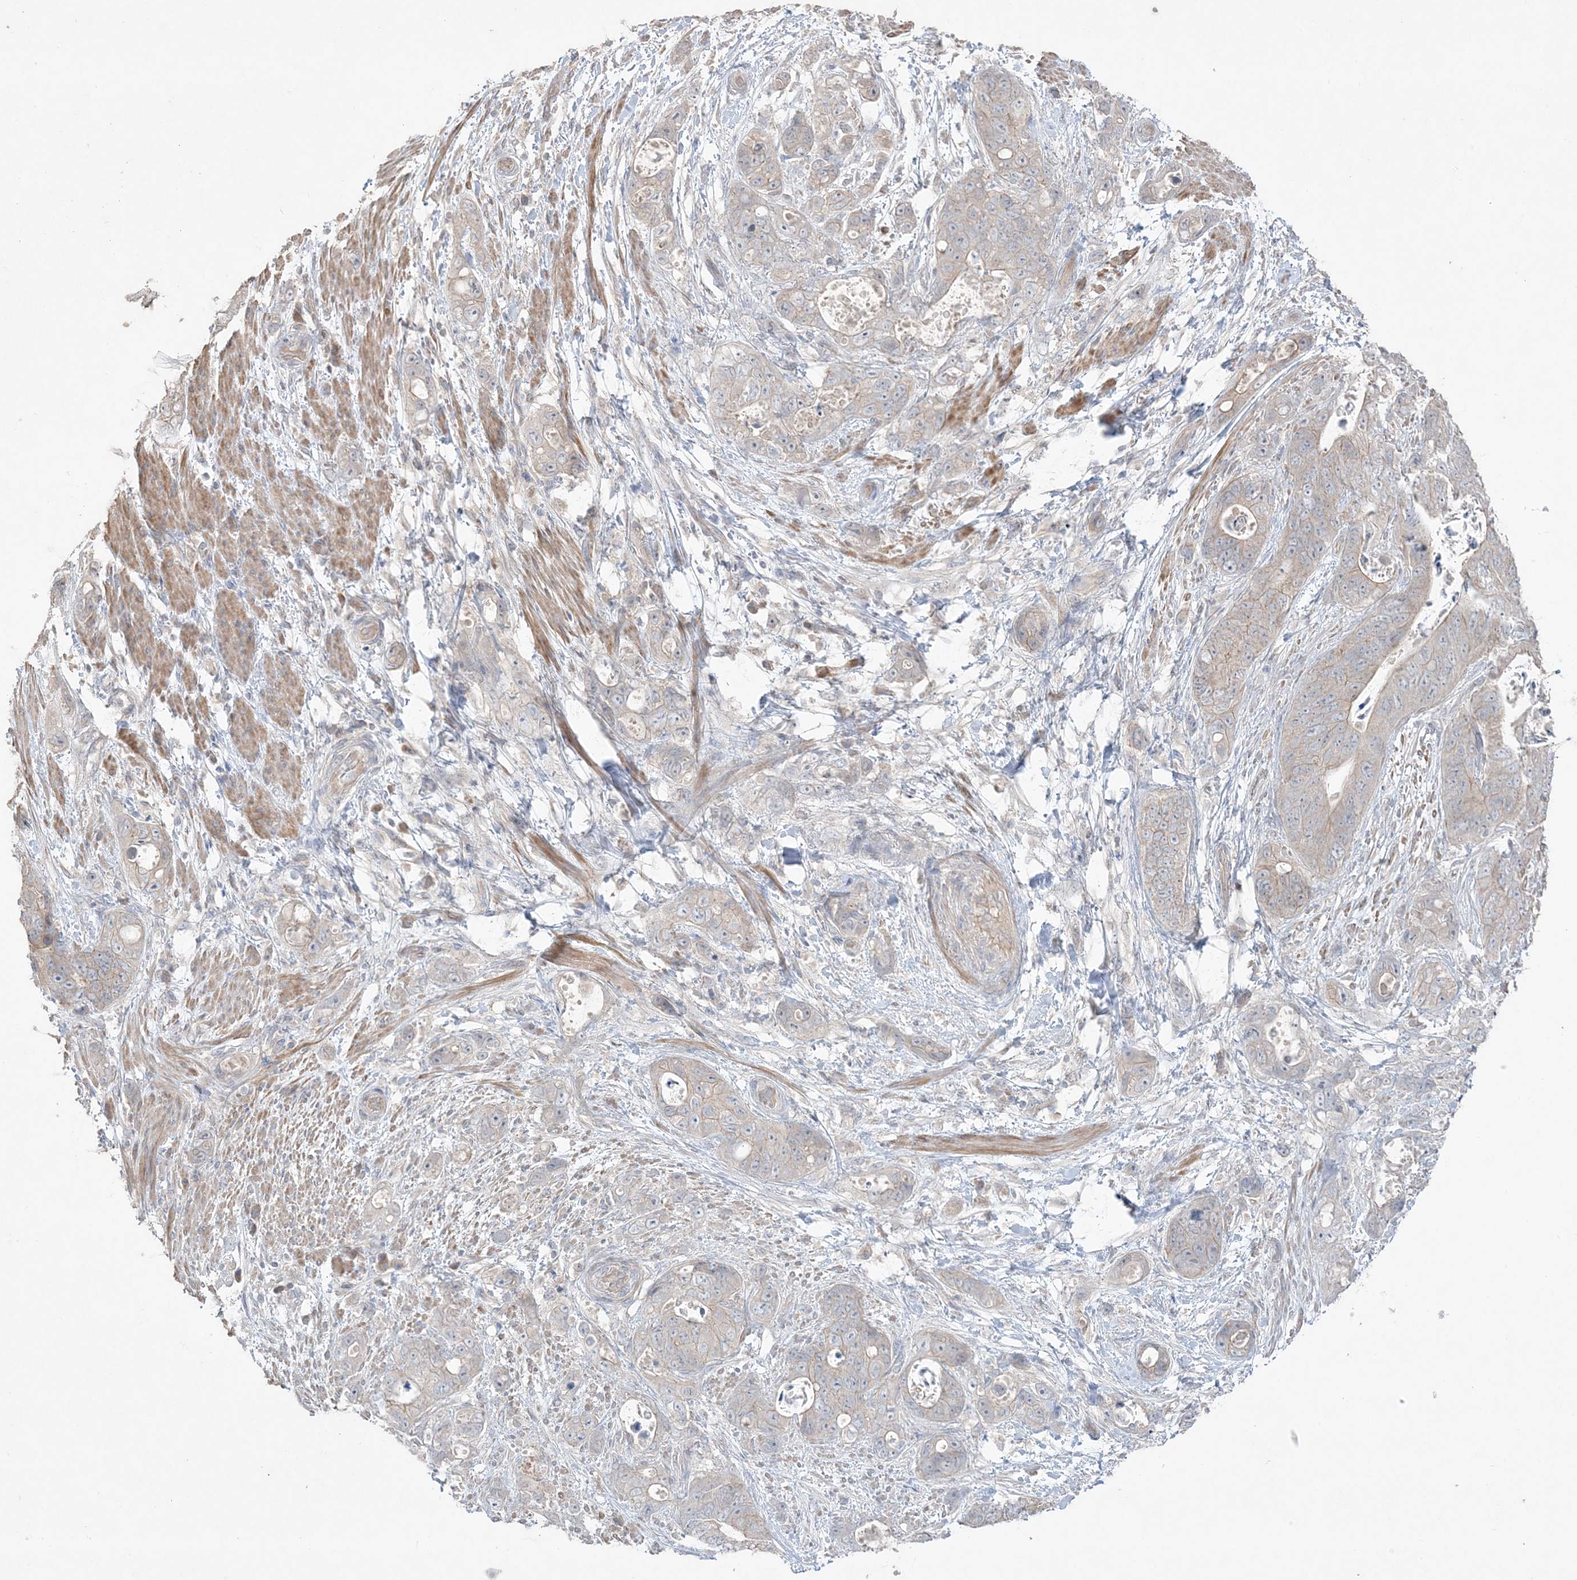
{"staining": {"intensity": "weak", "quantity": "<25%", "location": "cytoplasmic/membranous"}, "tissue": "stomach cancer", "cell_type": "Tumor cells", "image_type": "cancer", "snomed": [{"axis": "morphology", "description": "Adenocarcinoma, NOS"}, {"axis": "topography", "description": "Stomach"}], "caption": "Tumor cells are negative for protein expression in human stomach cancer.", "gene": "SH3BP4", "patient": {"sex": "female", "age": 89}}